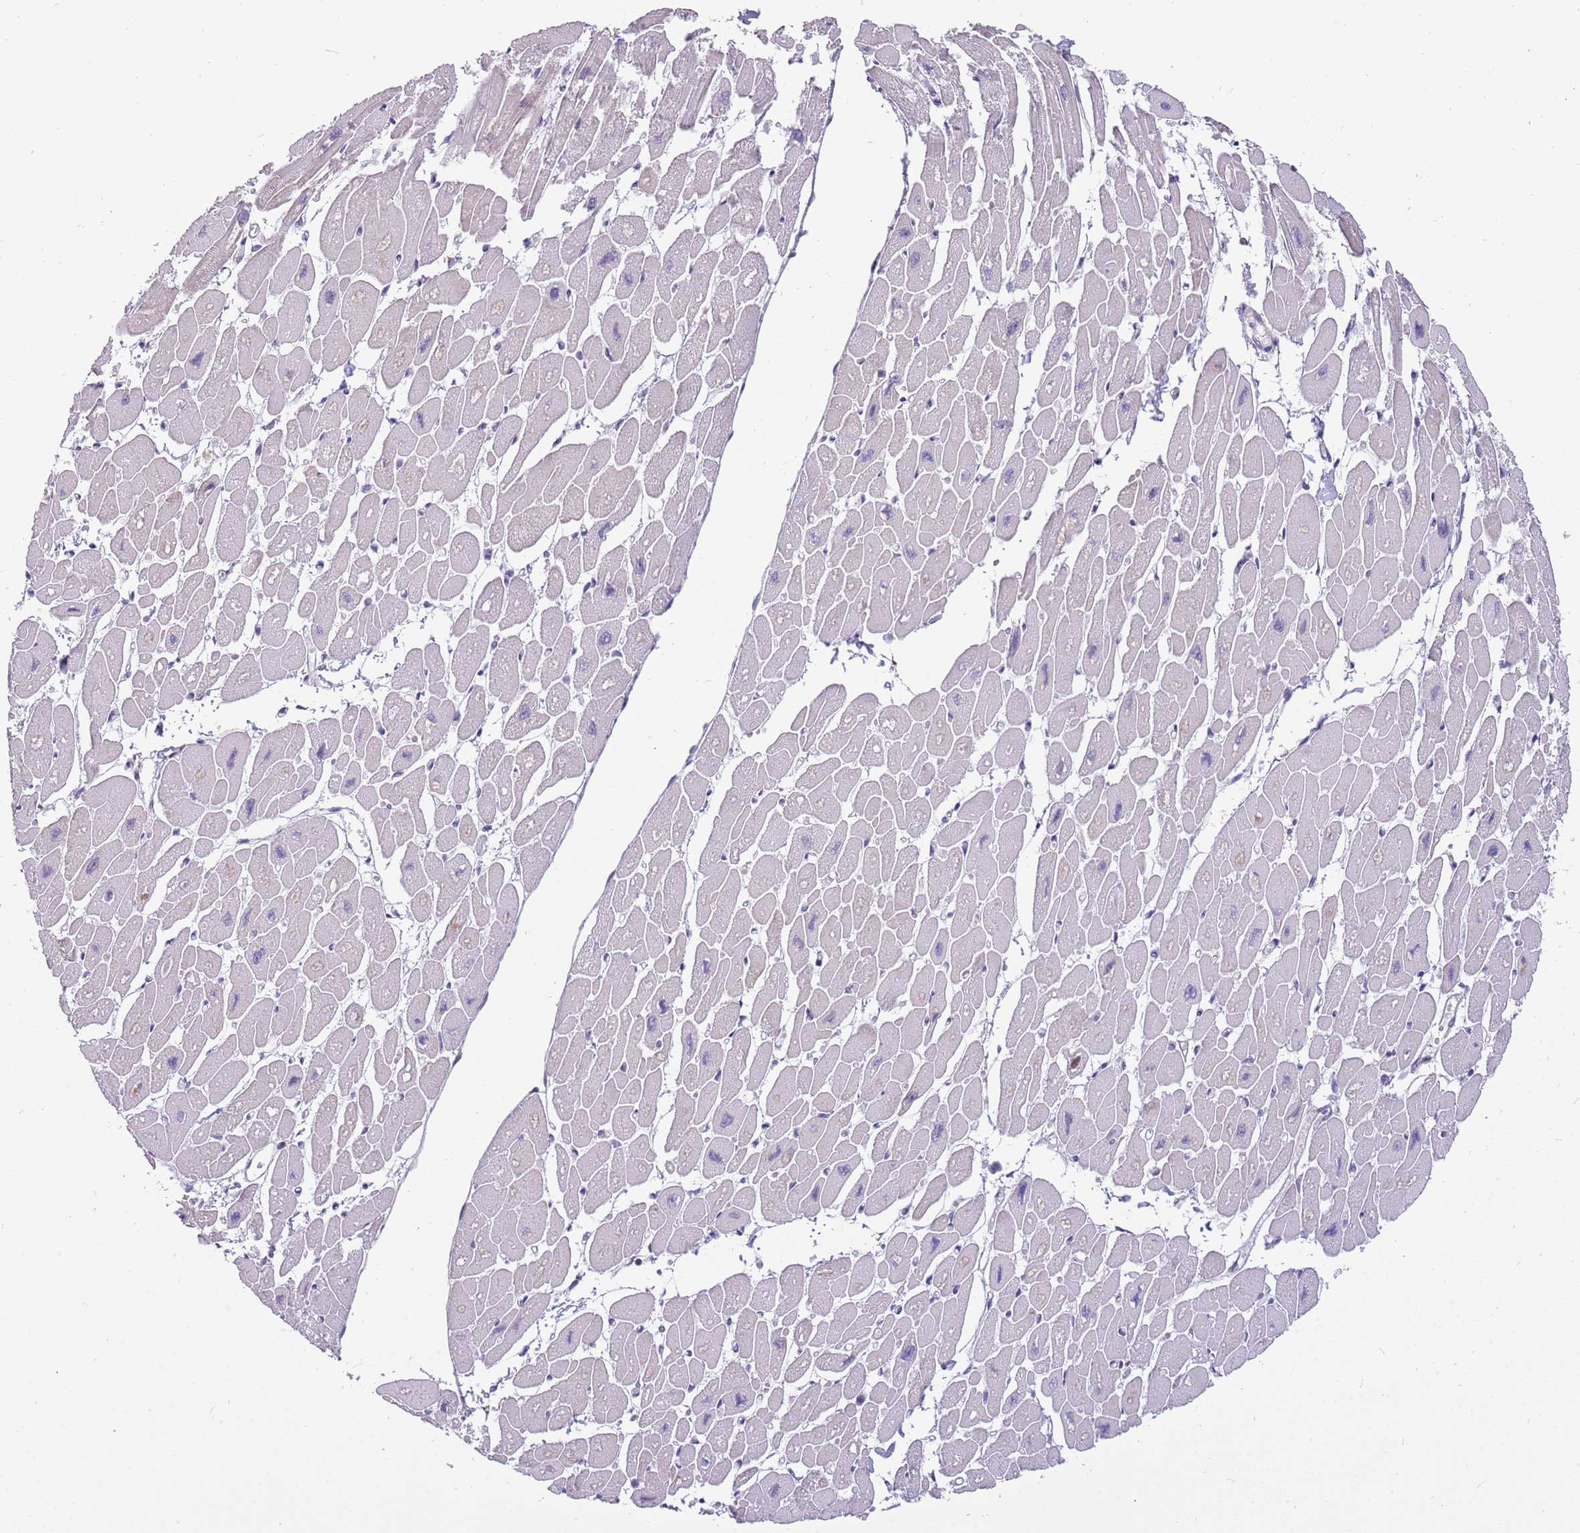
{"staining": {"intensity": "negative", "quantity": "none", "location": "none"}, "tissue": "heart muscle", "cell_type": "Cardiomyocytes", "image_type": "normal", "snomed": [{"axis": "morphology", "description": "Normal tissue, NOS"}, {"axis": "topography", "description": "Heart"}], "caption": "IHC of normal heart muscle exhibits no positivity in cardiomyocytes. (DAB immunohistochemistry visualized using brightfield microscopy, high magnification).", "gene": "ENSG00000271254", "patient": {"sex": "female", "age": 54}}